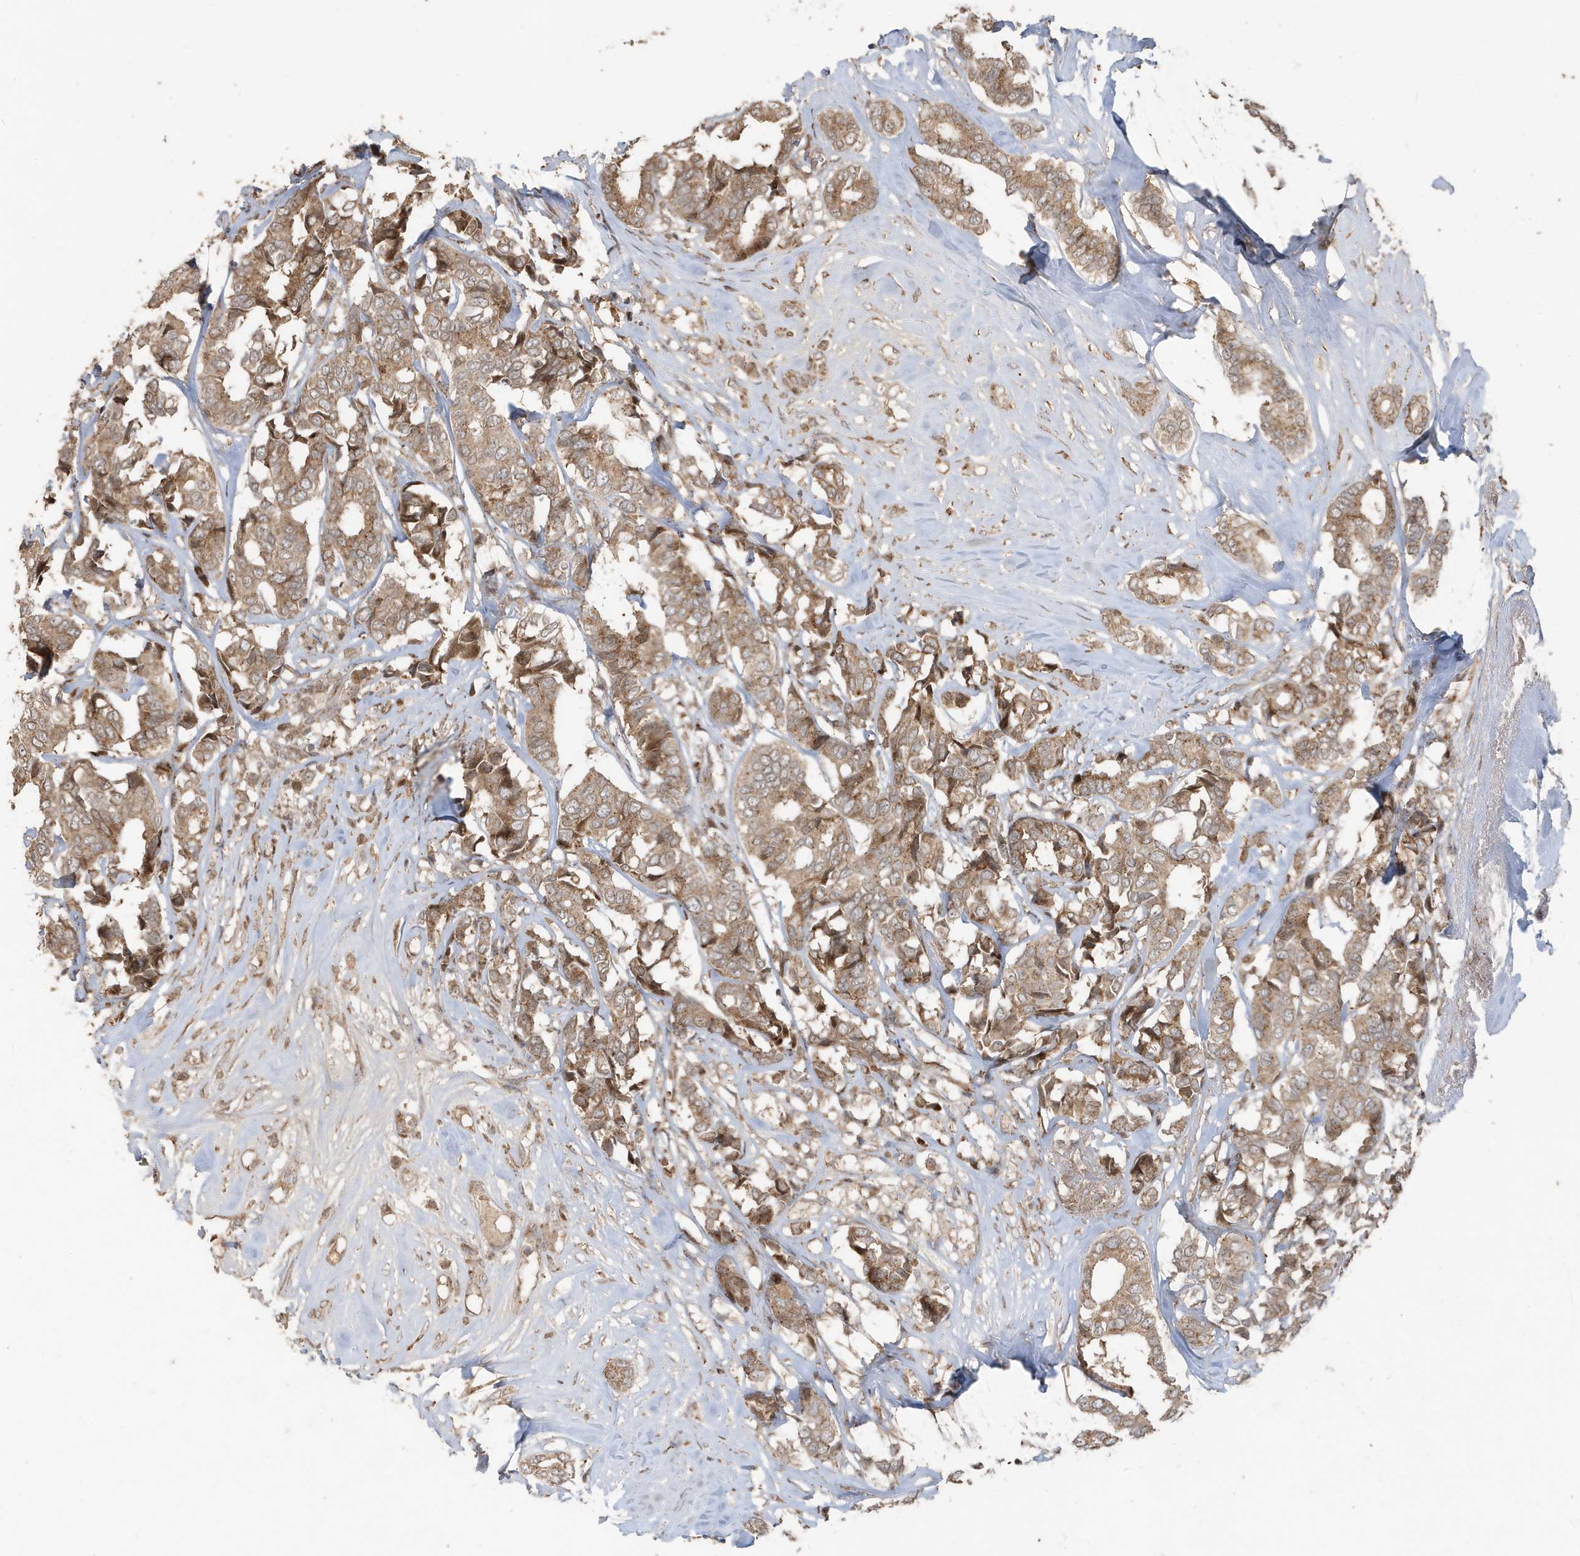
{"staining": {"intensity": "moderate", "quantity": ">75%", "location": "cytoplasmic/membranous"}, "tissue": "breast cancer", "cell_type": "Tumor cells", "image_type": "cancer", "snomed": [{"axis": "morphology", "description": "Duct carcinoma"}, {"axis": "topography", "description": "Breast"}], "caption": "Human breast cancer stained with a brown dye demonstrates moderate cytoplasmic/membranous positive expression in approximately >75% of tumor cells.", "gene": "RER1", "patient": {"sex": "female", "age": 87}}